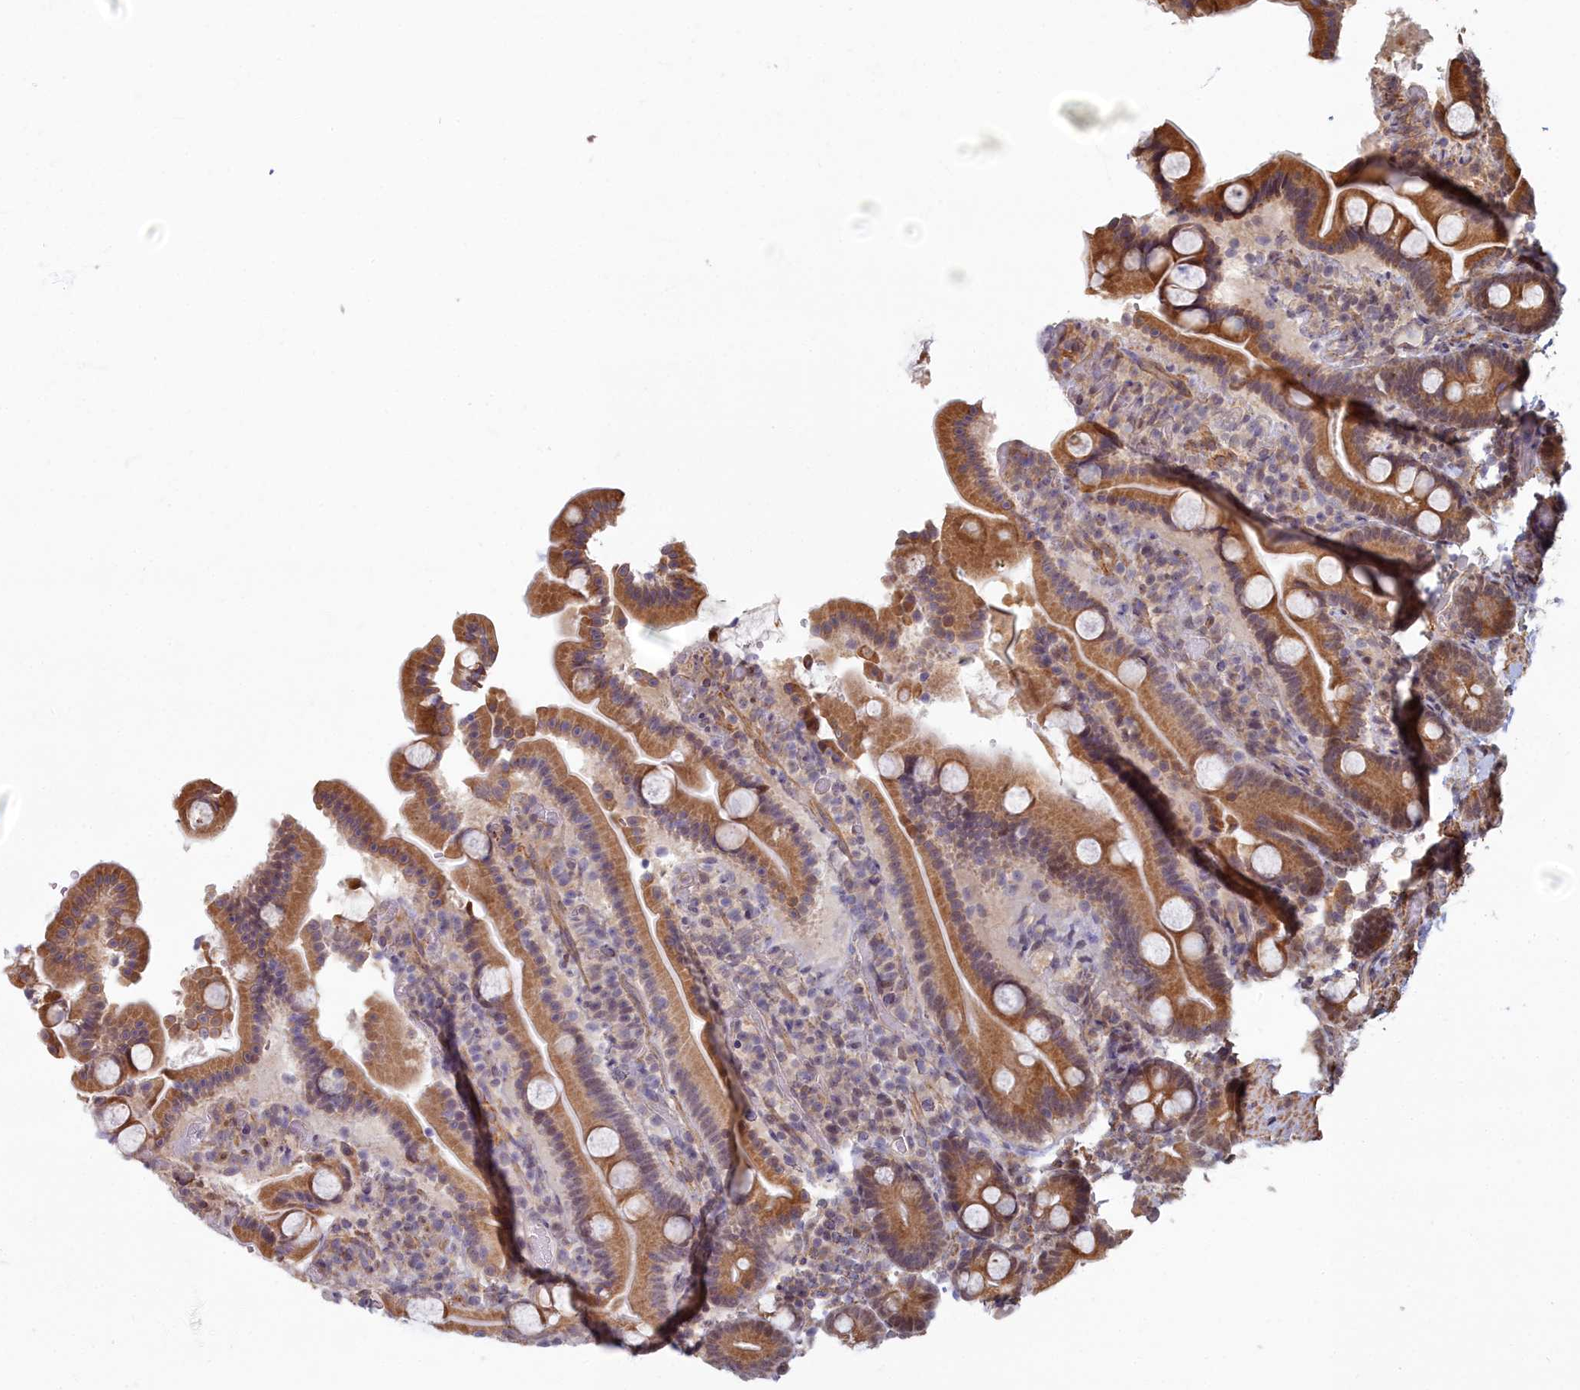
{"staining": {"intensity": "moderate", "quantity": ">75%", "location": "cytoplasmic/membranous"}, "tissue": "duodenum", "cell_type": "Glandular cells", "image_type": "normal", "snomed": [{"axis": "morphology", "description": "Normal tissue, NOS"}, {"axis": "topography", "description": "Duodenum"}], "caption": "Immunohistochemistry (DAB (3,3'-diaminobenzidine)) staining of normal human duodenum shows moderate cytoplasmic/membranous protein staining in about >75% of glandular cells.", "gene": "MAK16", "patient": {"sex": "male", "age": 55}}